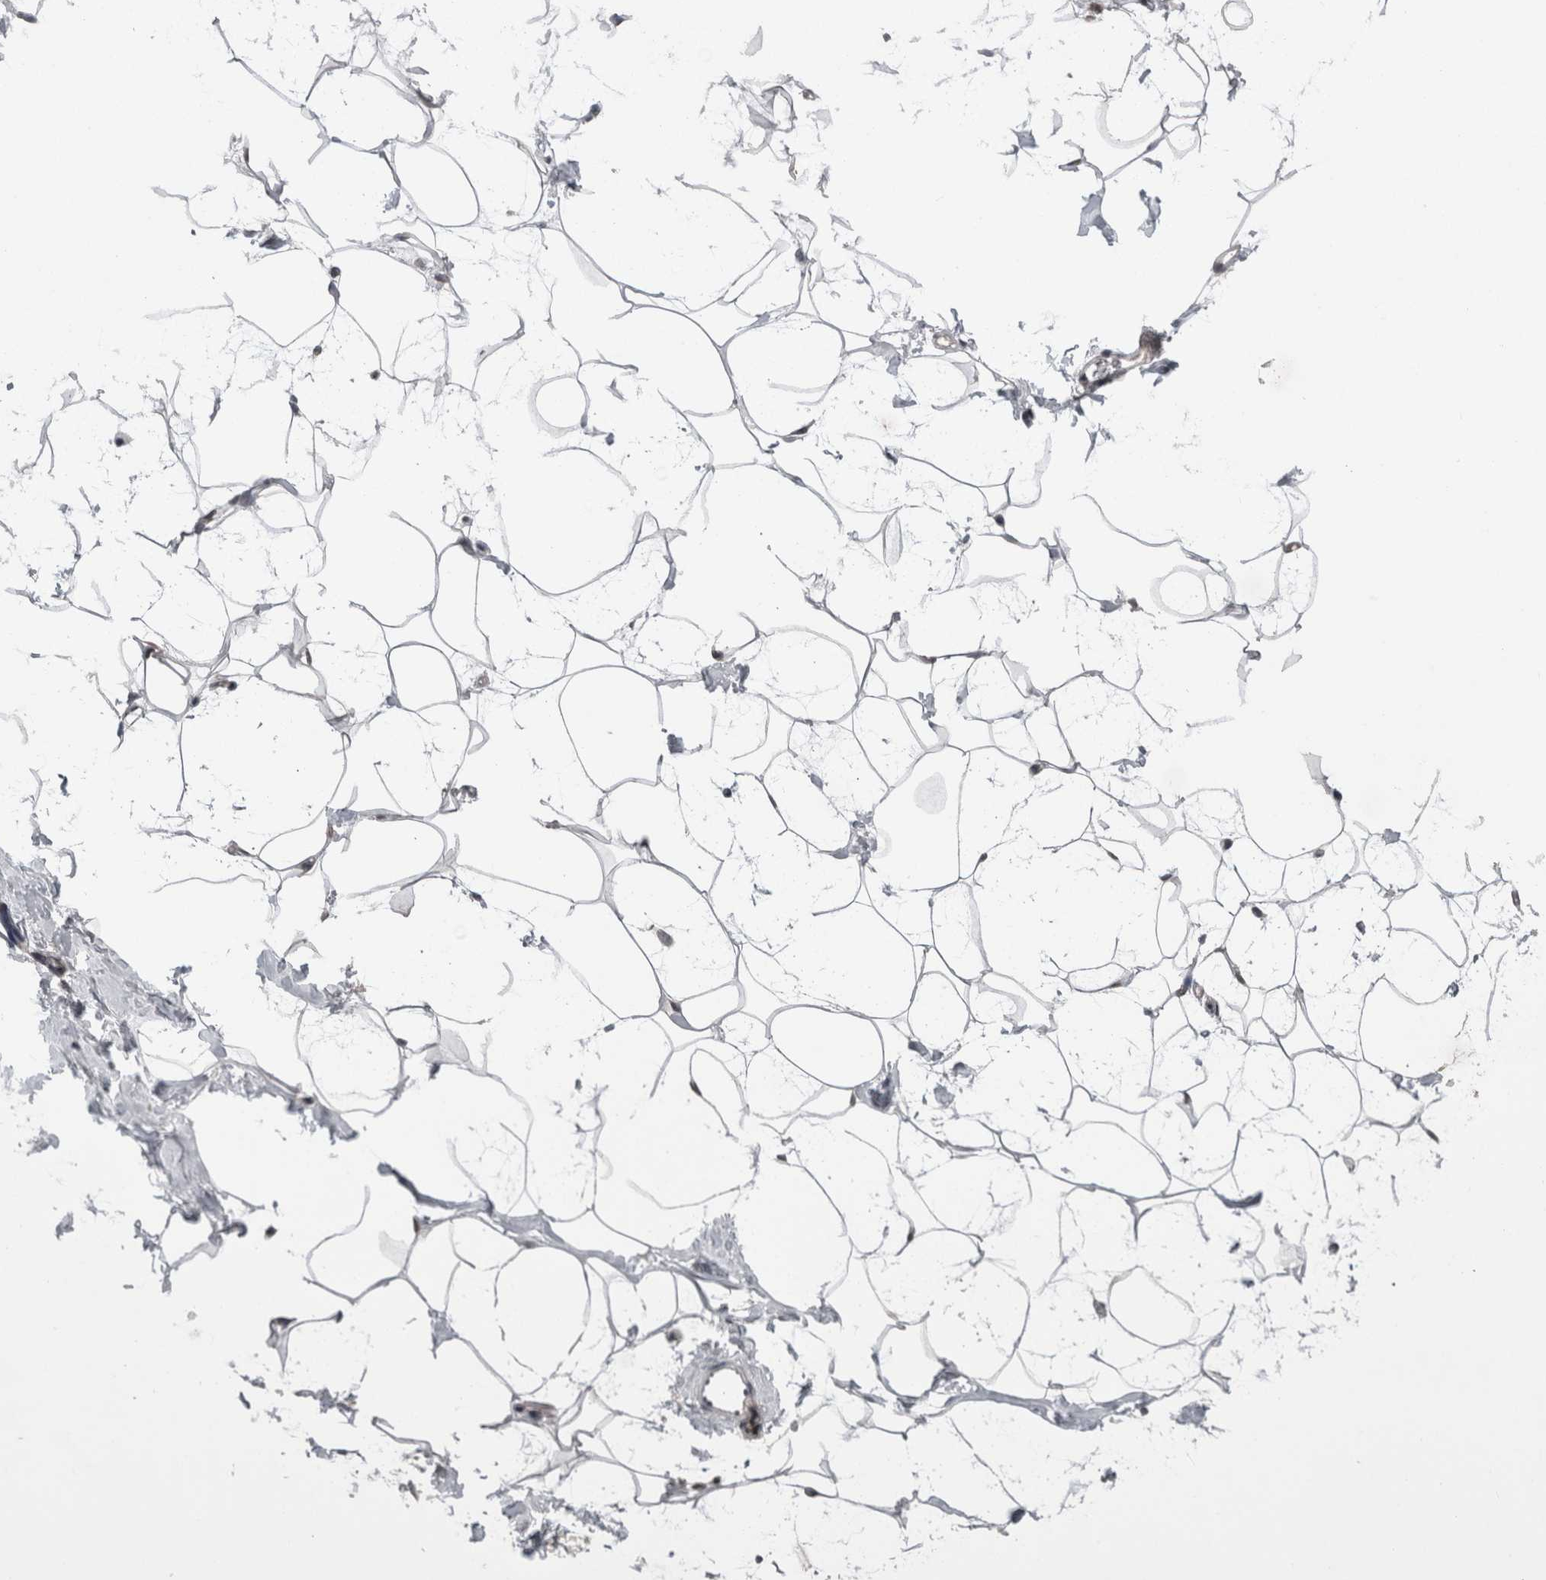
{"staining": {"intensity": "negative", "quantity": "none", "location": "none"}, "tissue": "adipose tissue", "cell_type": "Adipocytes", "image_type": "normal", "snomed": [{"axis": "morphology", "description": "Normal tissue, NOS"}, {"axis": "morphology", "description": "Fibrosis, NOS"}, {"axis": "topography", "description": "Breast"}, {"axis": "topography", "description": "Adipose tissue"}], "caption": "Adipocytes show no significant protein positivity in unremarkable adipose tissue. (Immunohistochemistry (ihc), brightfield microscopy, high magnification).", "gene": "ZNF341", "patient": {"sex": "female", "age": 39}}